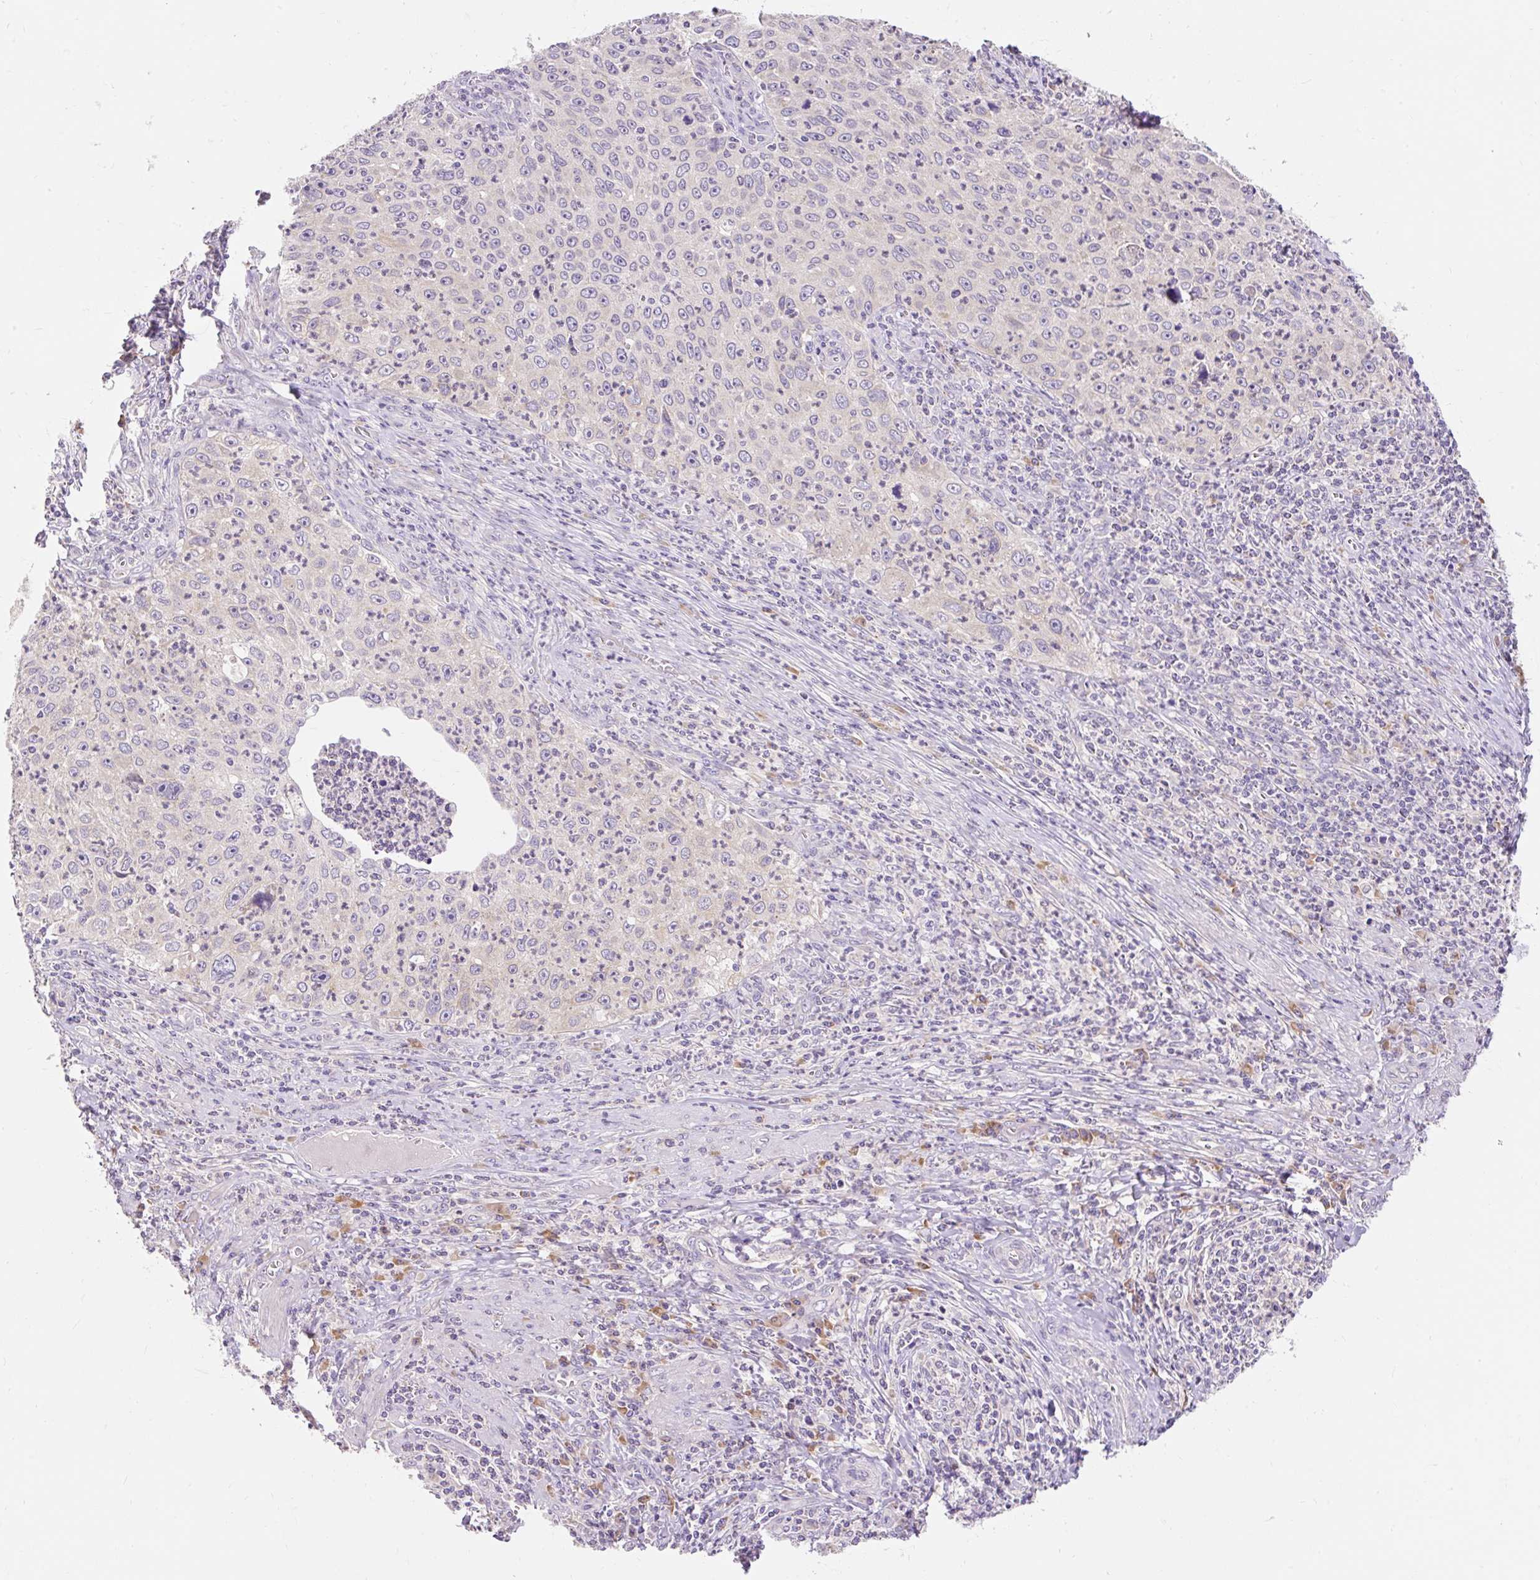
{"staining": {"intensity": "negative", "quantity": "none", "location": "none"}, "tissue": "cervical cancer", "cell_type": "Tumor cells", "image_type": "cancer", "snomed": [{"axis": "morphology", "description": "Squamous cell carcinoma, NOS"}, {"axis": "topography", "description": "Cervix"}], "caption": "This is a histopathology image of IHC staining of squamous cell carcinoma (cervical), which shows no expression in tumor cells. Brightfield microscopy of immunohistochemistry (IHC) stained with DAB (3,3'-diaminobenzidine) (brown) and hematoxylin (blue), captured at high magnification.", "gene": "SEC63", "patient": {"sex": "female", "age": 30}}